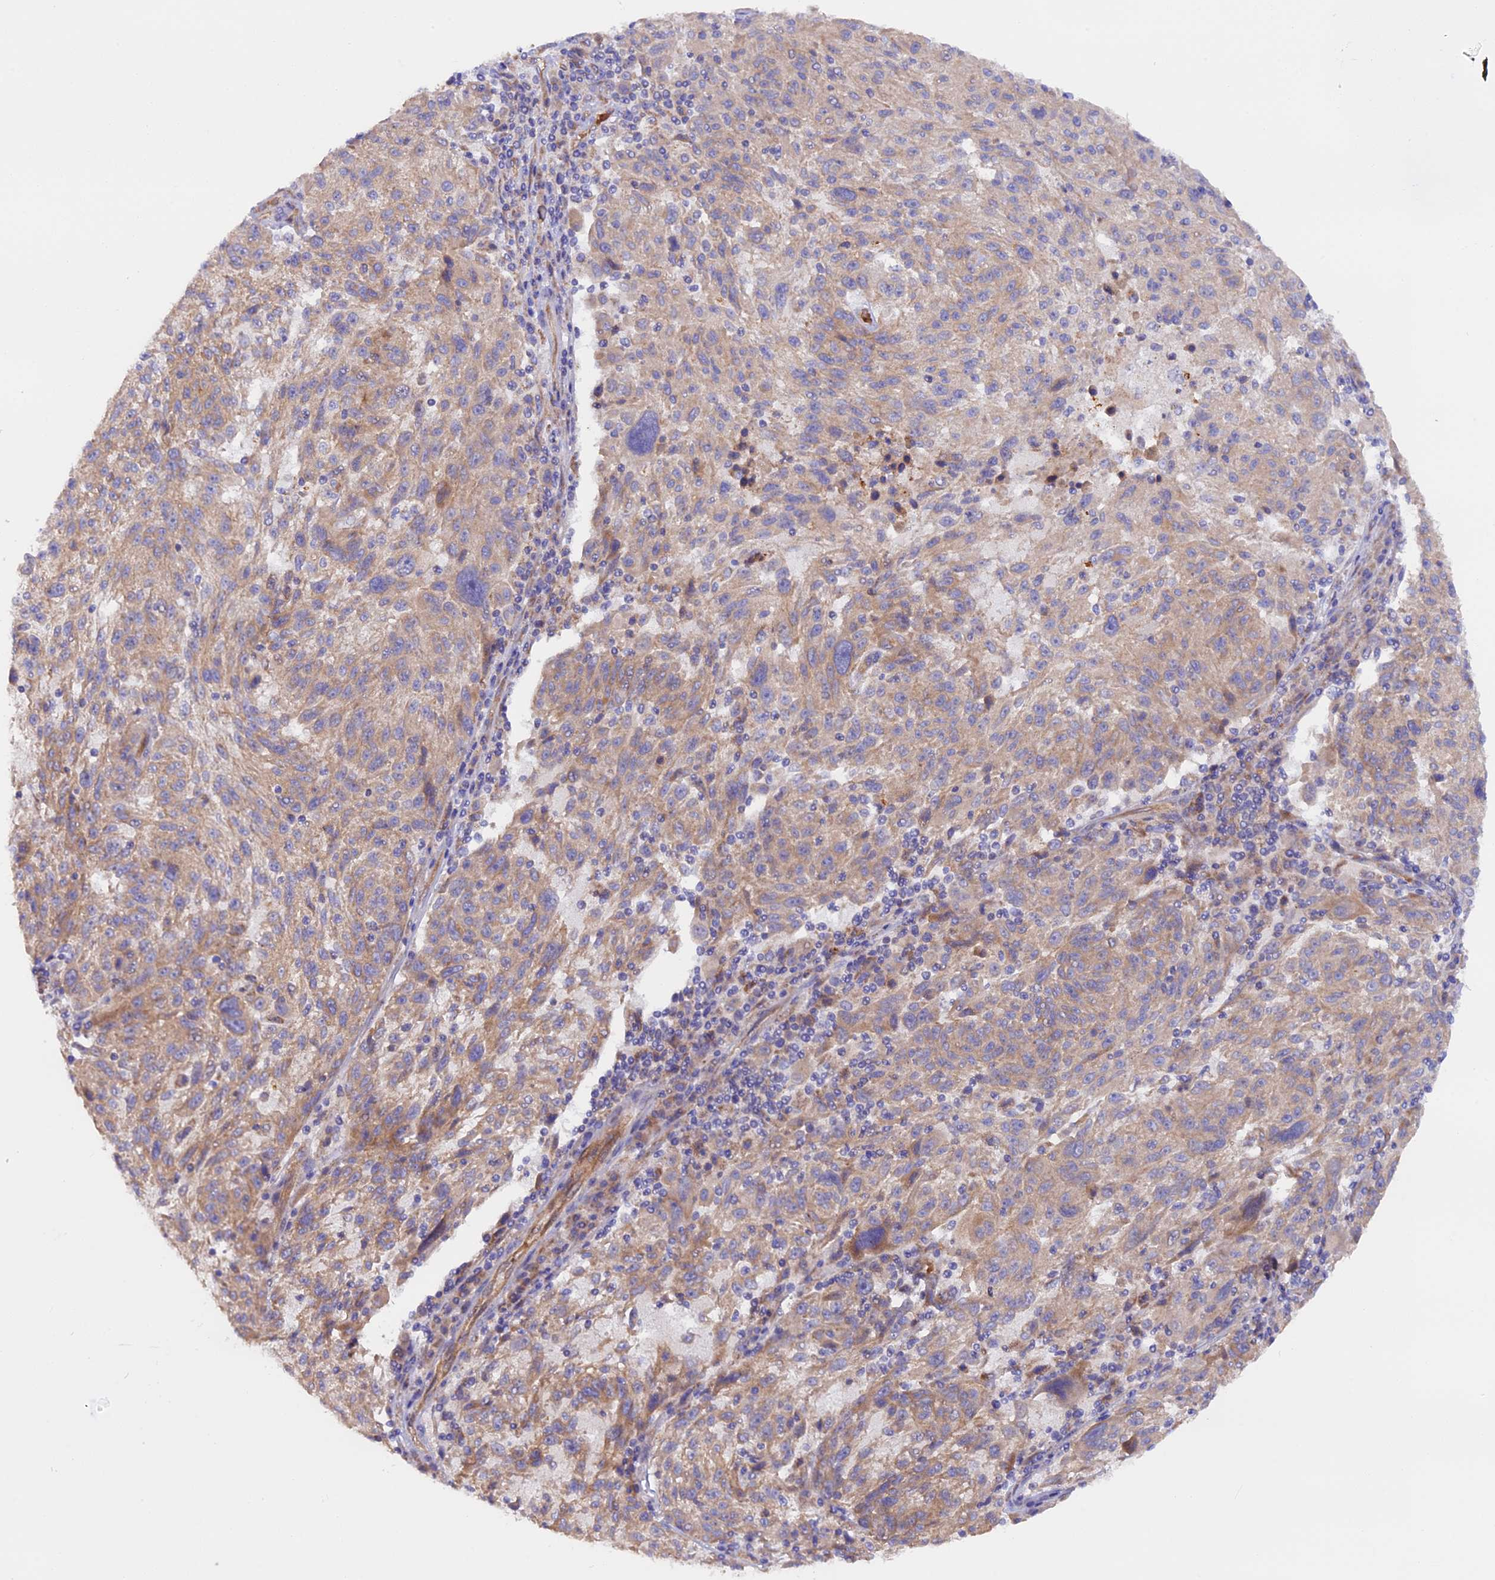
{"staining": {"intensity": "moderate", "quantity": ">75%", "location": "cytoplasmic/membranous"}, "tissue": "melanoma", "cell_type": "Tumor cells", "image_type": "cancer", "snomed": [{"axis": "morphology", "description": "Malignant melanoma, NOS"}, {"axis": "topography", "description": "Skin"}], "caption": "Human malignant melanoma stained with a brown dye reveals moderate cytoplasmic/membranous positive expression in about >75% of tumor cells.", "gene": "DUS3L", "patient": {"sex": "male", "age": 53}}